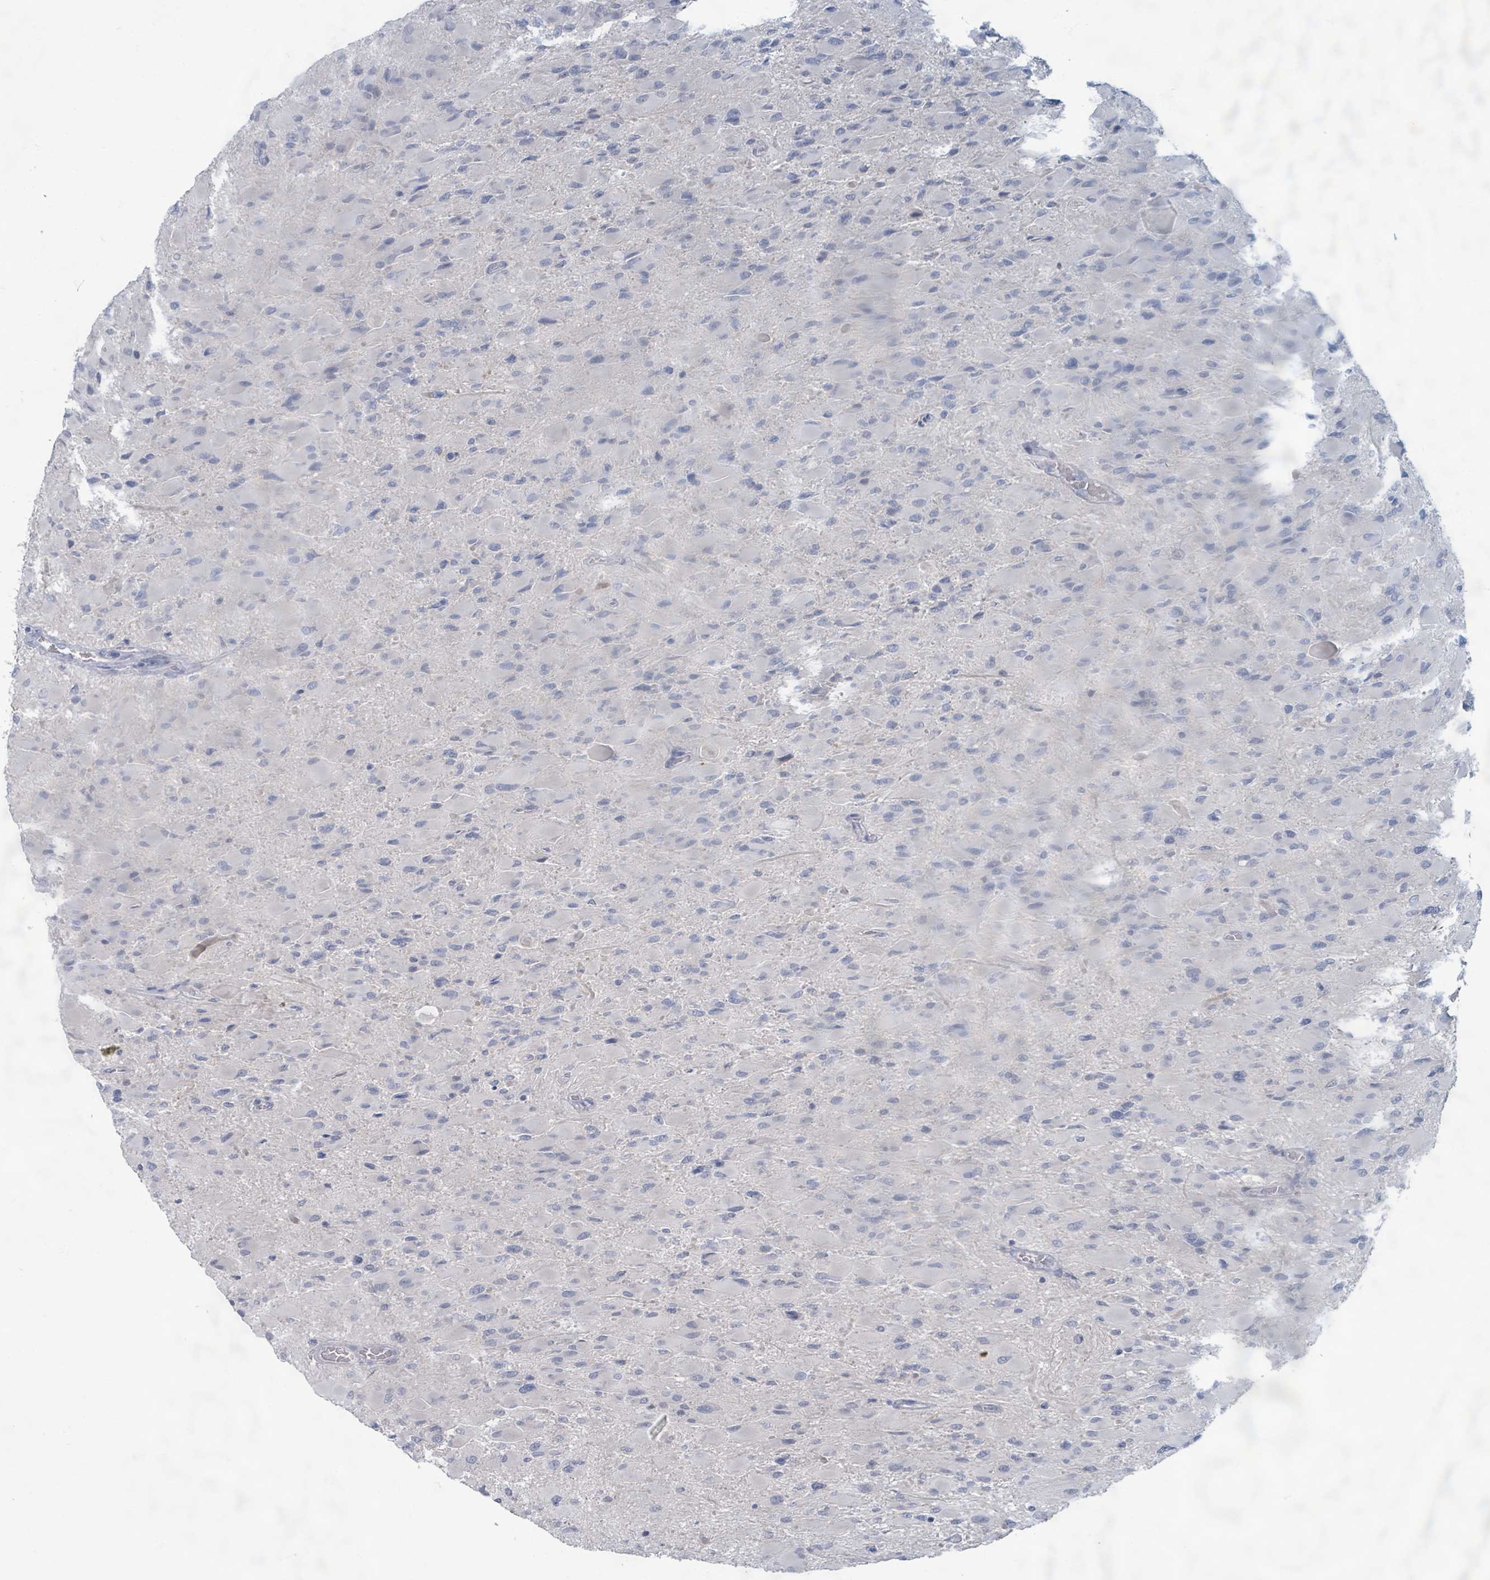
{"staining": {"intensity": "negative", "quantity": "none", "location": "none"}, "tissue": "glioma", "cell_type": "Tumor cells", "image_type": "cancer", "snomed": [{"axis": "morphology", "description": "Glioma, malignant, High grade"}, {"axis": "topography", "description": "Cerebral cortex"}], "caption": "Micrograph shows no significant protein expression in tumor cells of glioma.", "gene": "WNT11", "patient": {"sex": "female", "age": 36}}